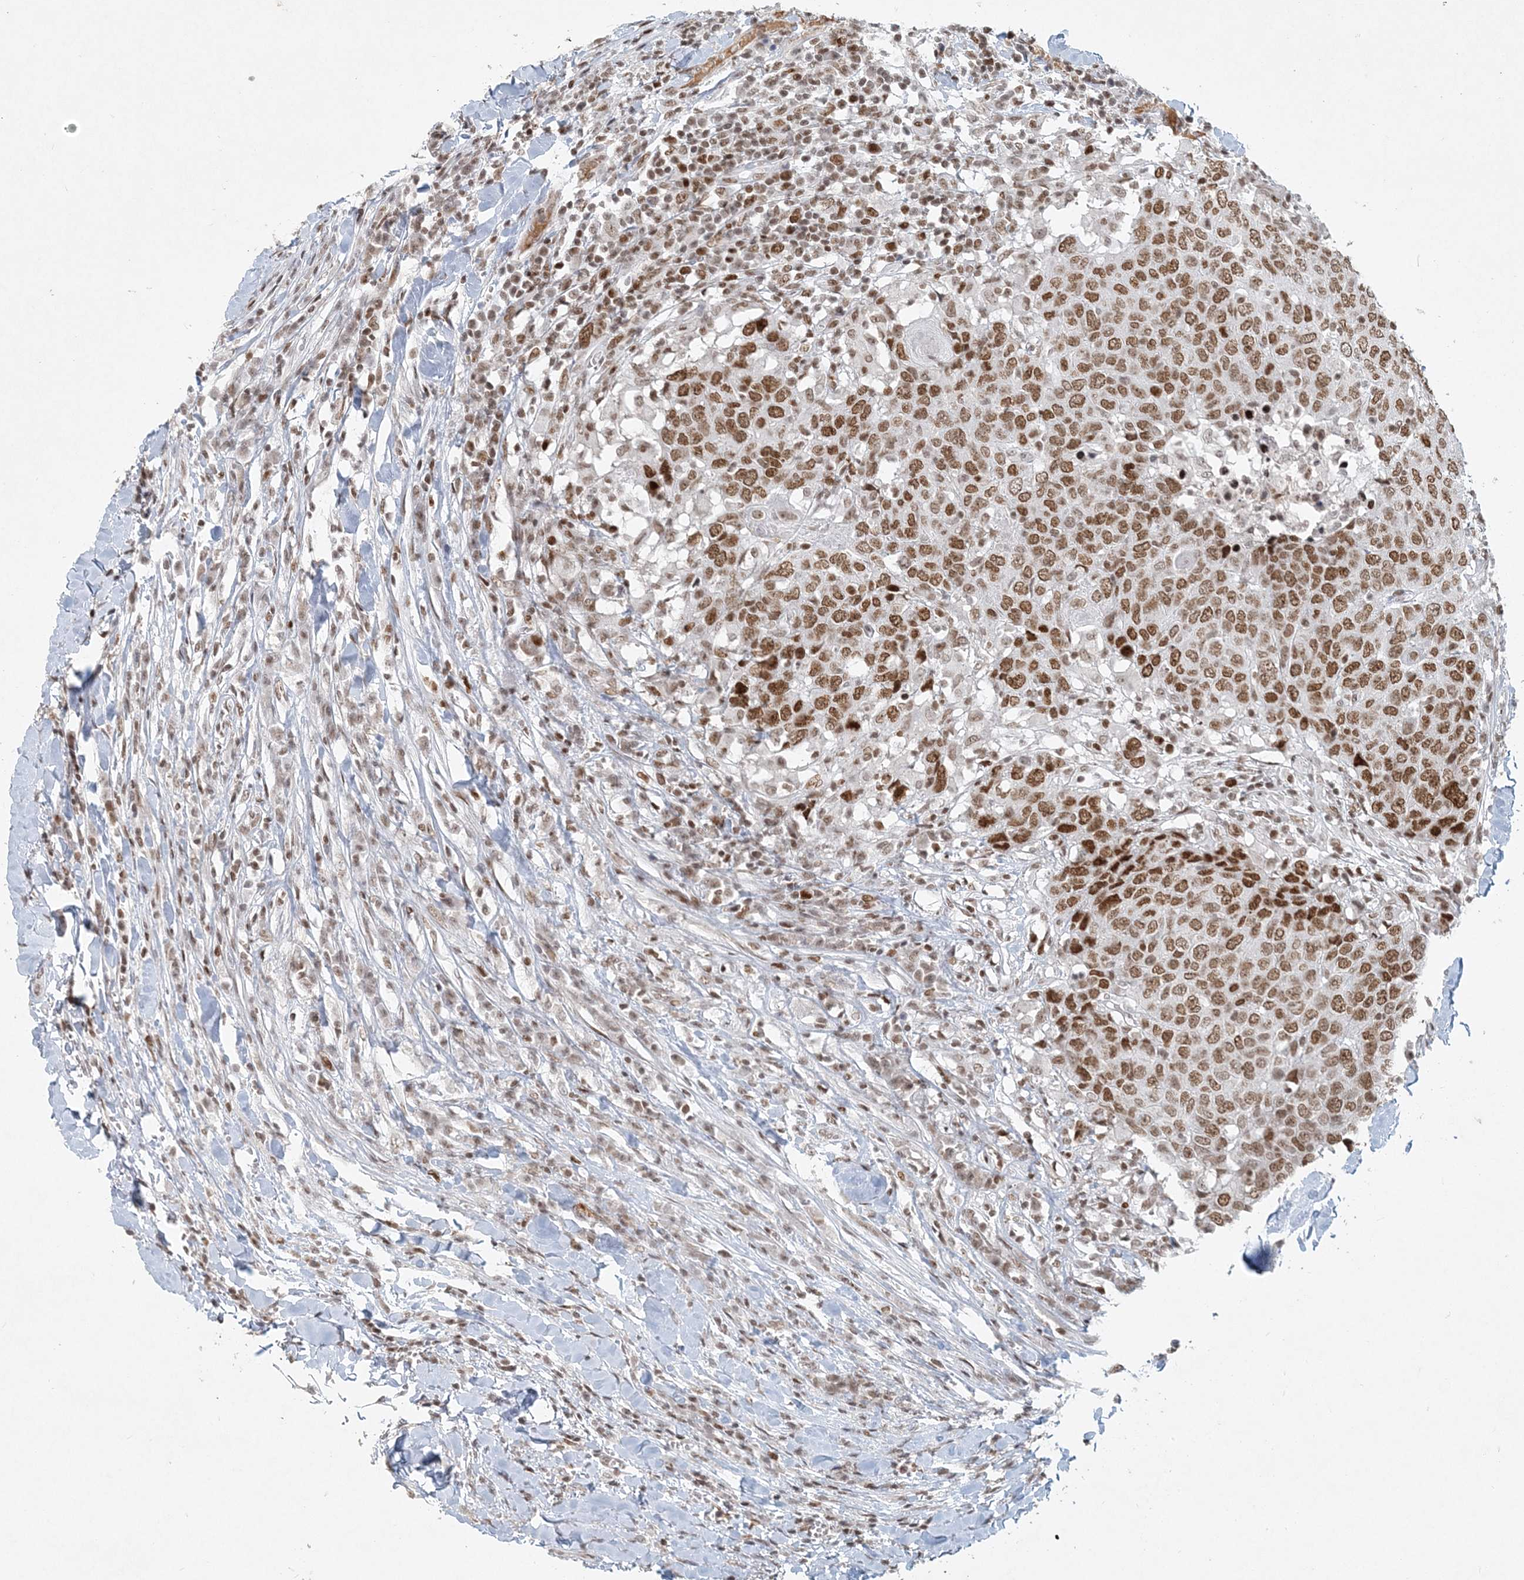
{"staining": {"intensity": "moderate", "quantity": ">75%", "location": "nuclear"}, "tissue": "head and neck cancer", "cell_type": "Tumor cells", "image_type": "cancer", "snomed": [{"axis": "morphology", "description": "Squamous cell carcinoma, NOS"}, {"axis": "topography", "description": "Head-Neck"}], "caption": "Protein staining of head and neck cancer (squamous cell carcinoma) tissue reveals moderate nuclear staining in about >75% of tumor cells.", "gene": "BAZ1B", "patient": {"sex": "male", "age": 66}}